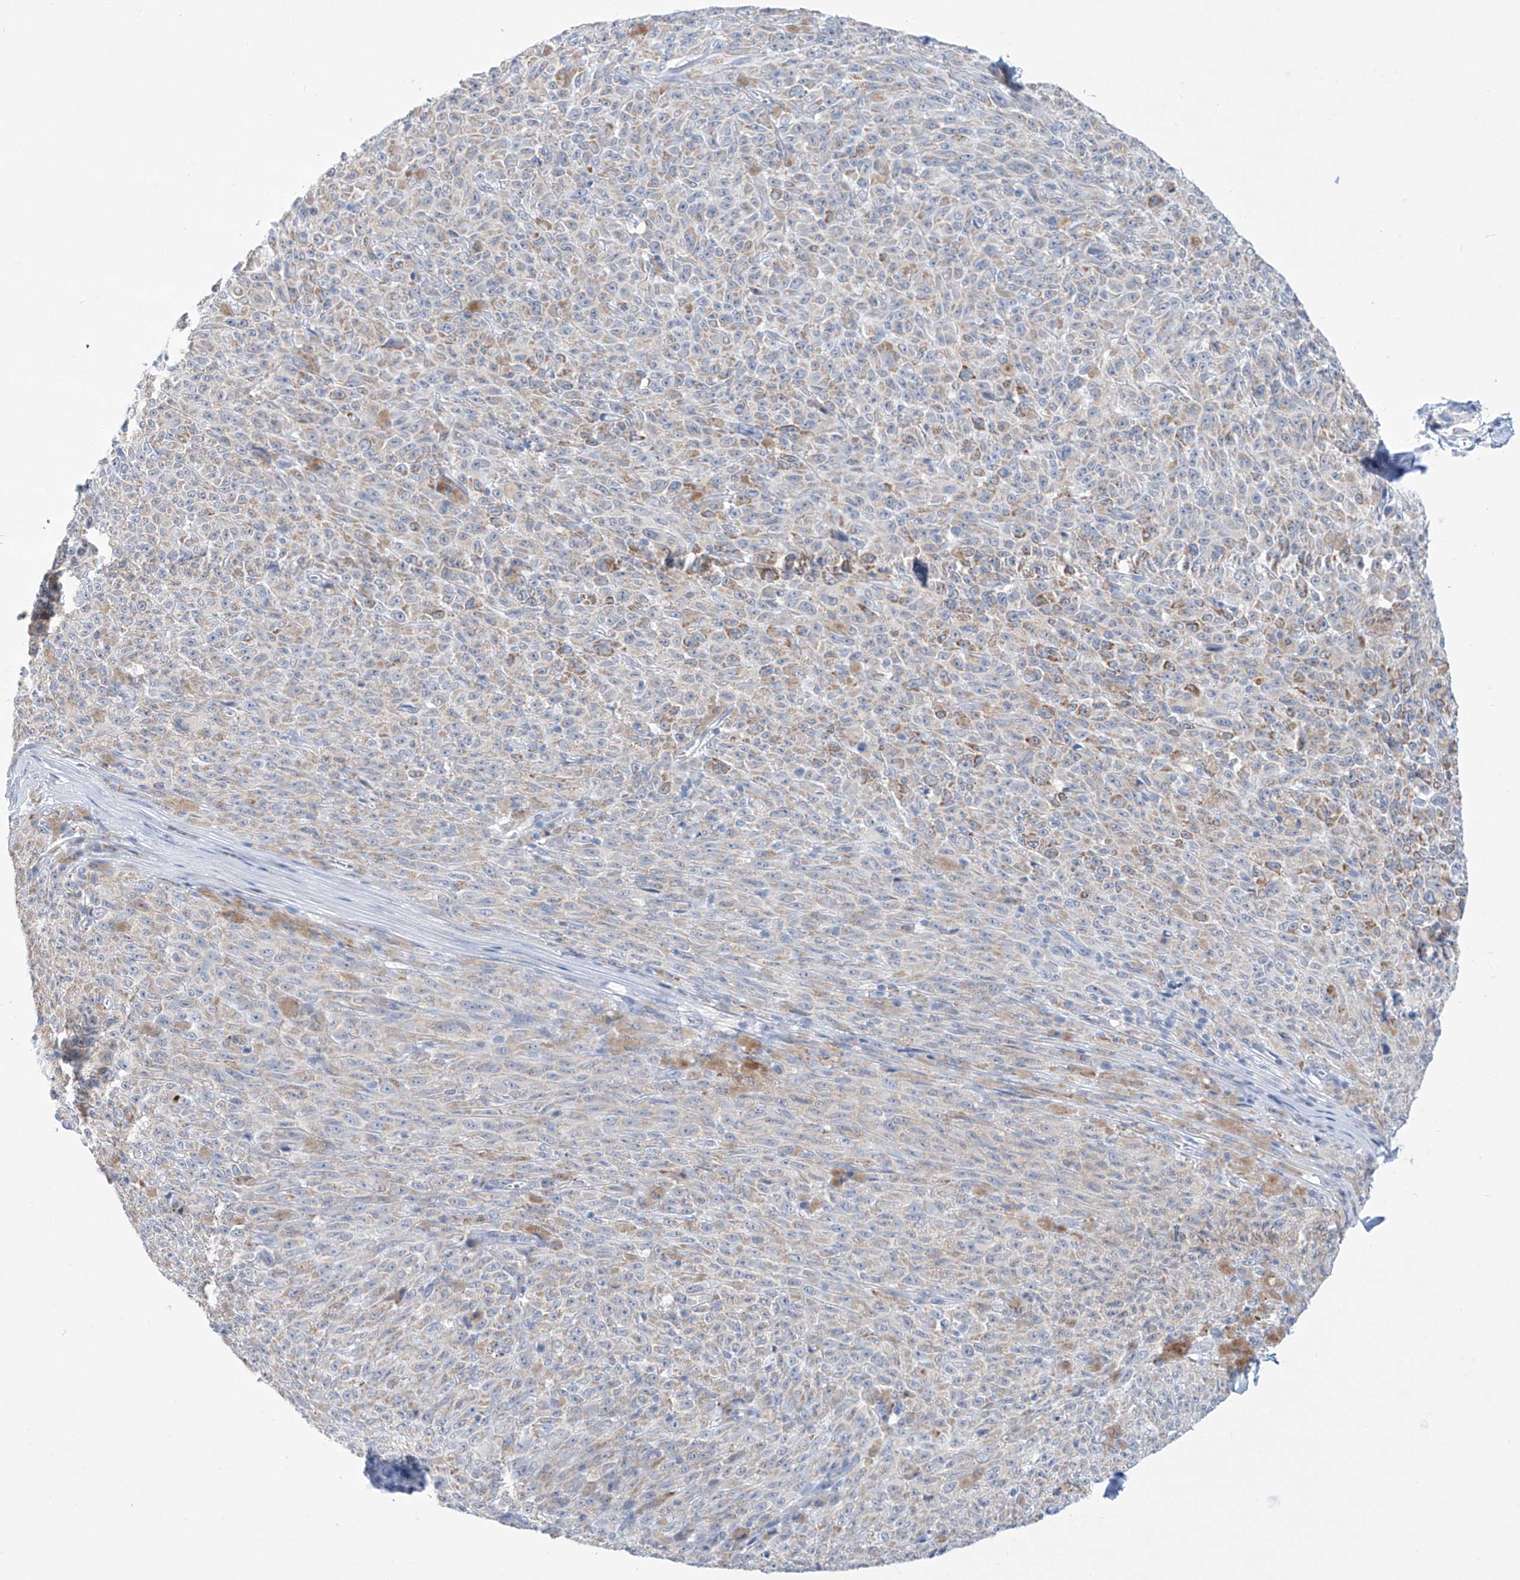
{"staining": {"intensity": "weak", "quantity": "<25%", "location": "cytoplasmic/membranous"}, "tissue": "melanoma", "cell_type": "Tumor cells", "image_type": "cancer", "snomed": [{"axis": "morphology", "description": "Malignant melanoma, NOS"}, {"axis": "topography", "description": "Skin"}], "caption": "Immunohistochemical staining of melanoma exhibits no significant positivity in tumor cells. (DAB immunohistochemistry visualized using brightfield microscopy, high magnification).", "gene": "ALDH6A1", "patient": {"sex": "female", "age": 82}}